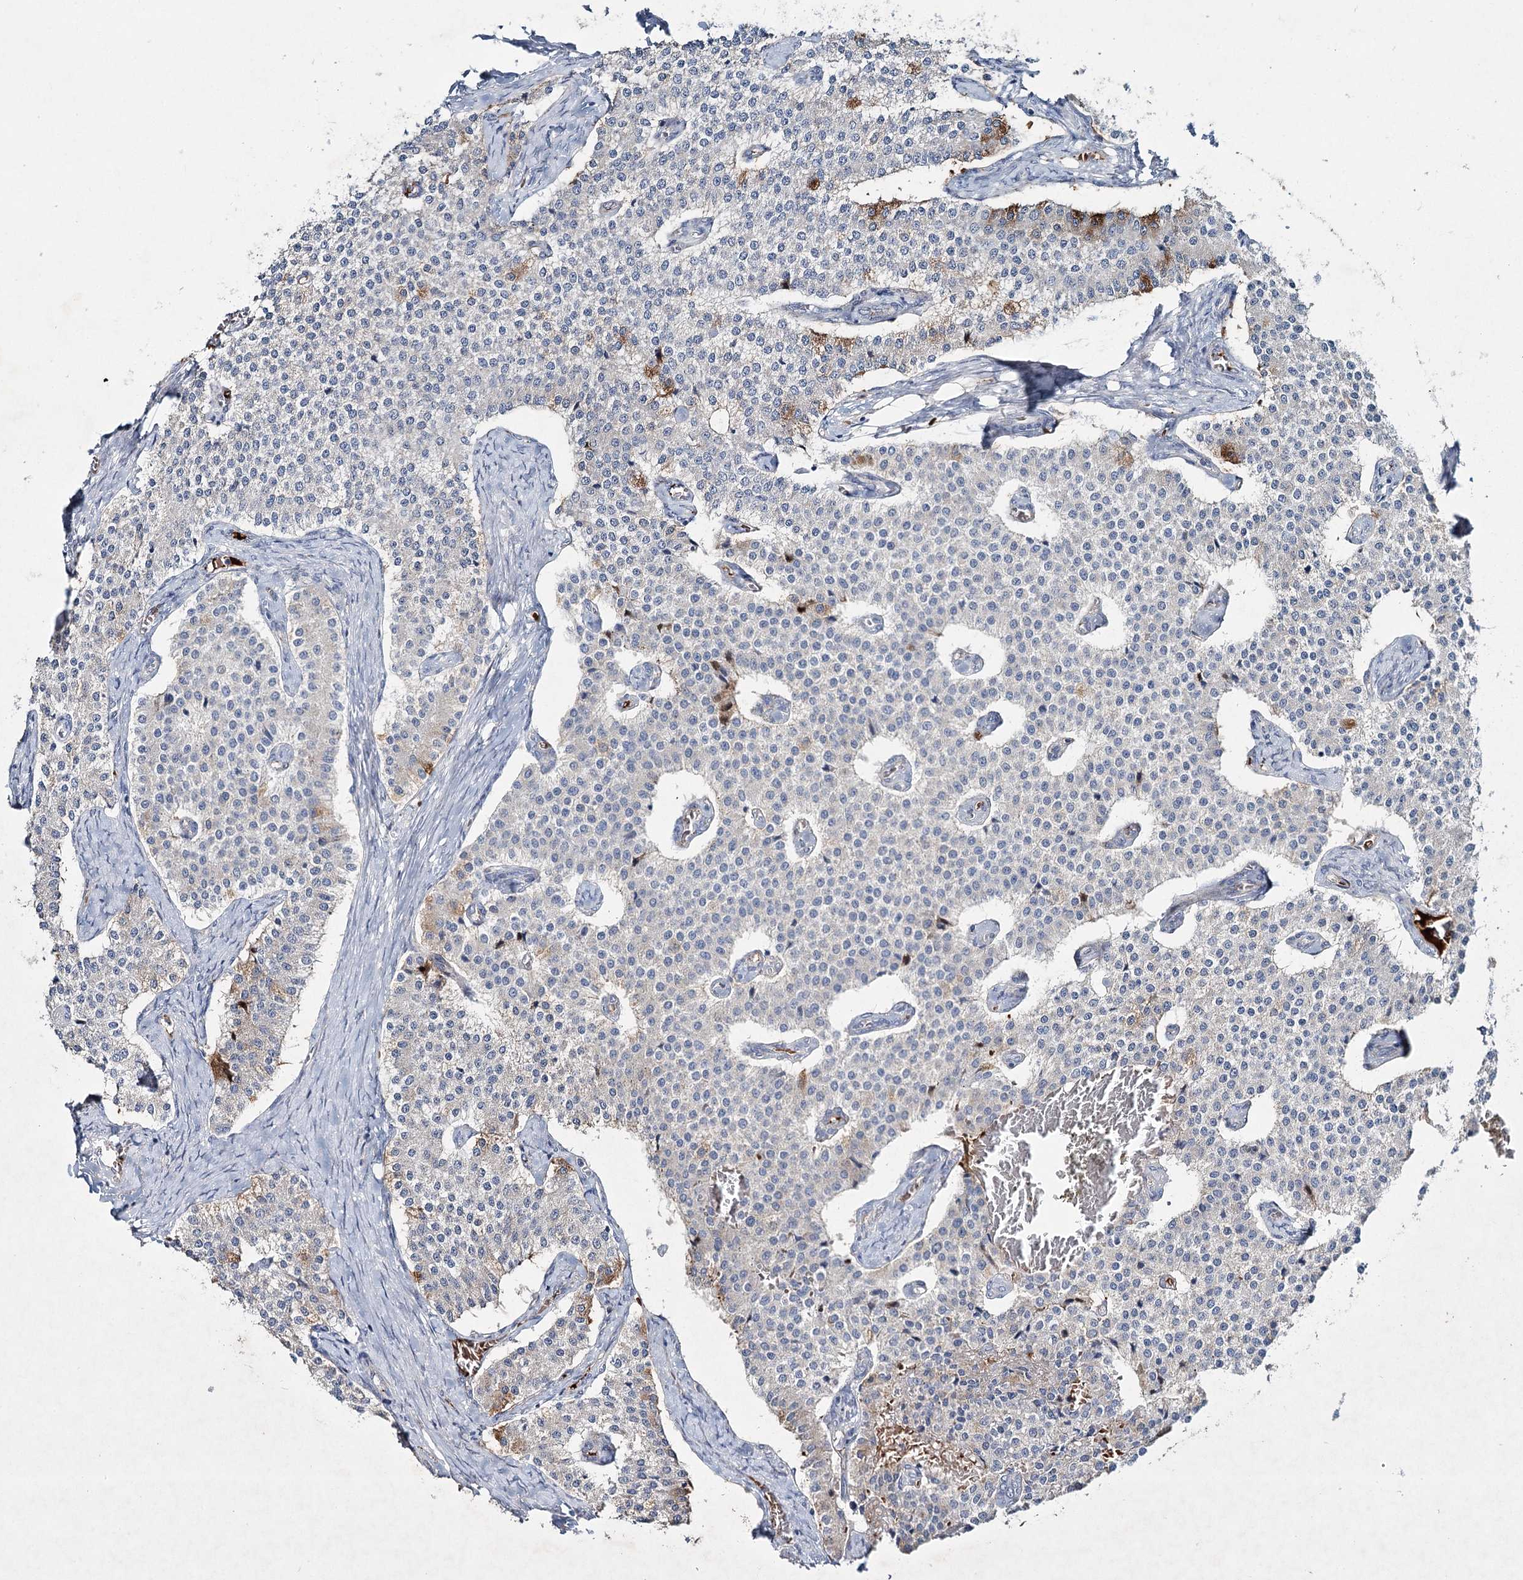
{"staining": {"intensity": "strong", "quantity": "<25%", "location": "cytoplasmic/membranous"}, "tissue": "carcinoid", "cell_type": "Tumor cells", "image_type": "cancer", "snomed": [{"axis": "morphology", "description": "Carcinoid, malignant, NOS"}, {"axis": "topography", "description": "Colon"}], "caption": "Protein analysis of carcinoid tissue shows strong cytoplasmic/membranous positivity in about <25% of tumor cells.", "gene": "RFX6", "patient": {"sex": "female", "age": 52}}